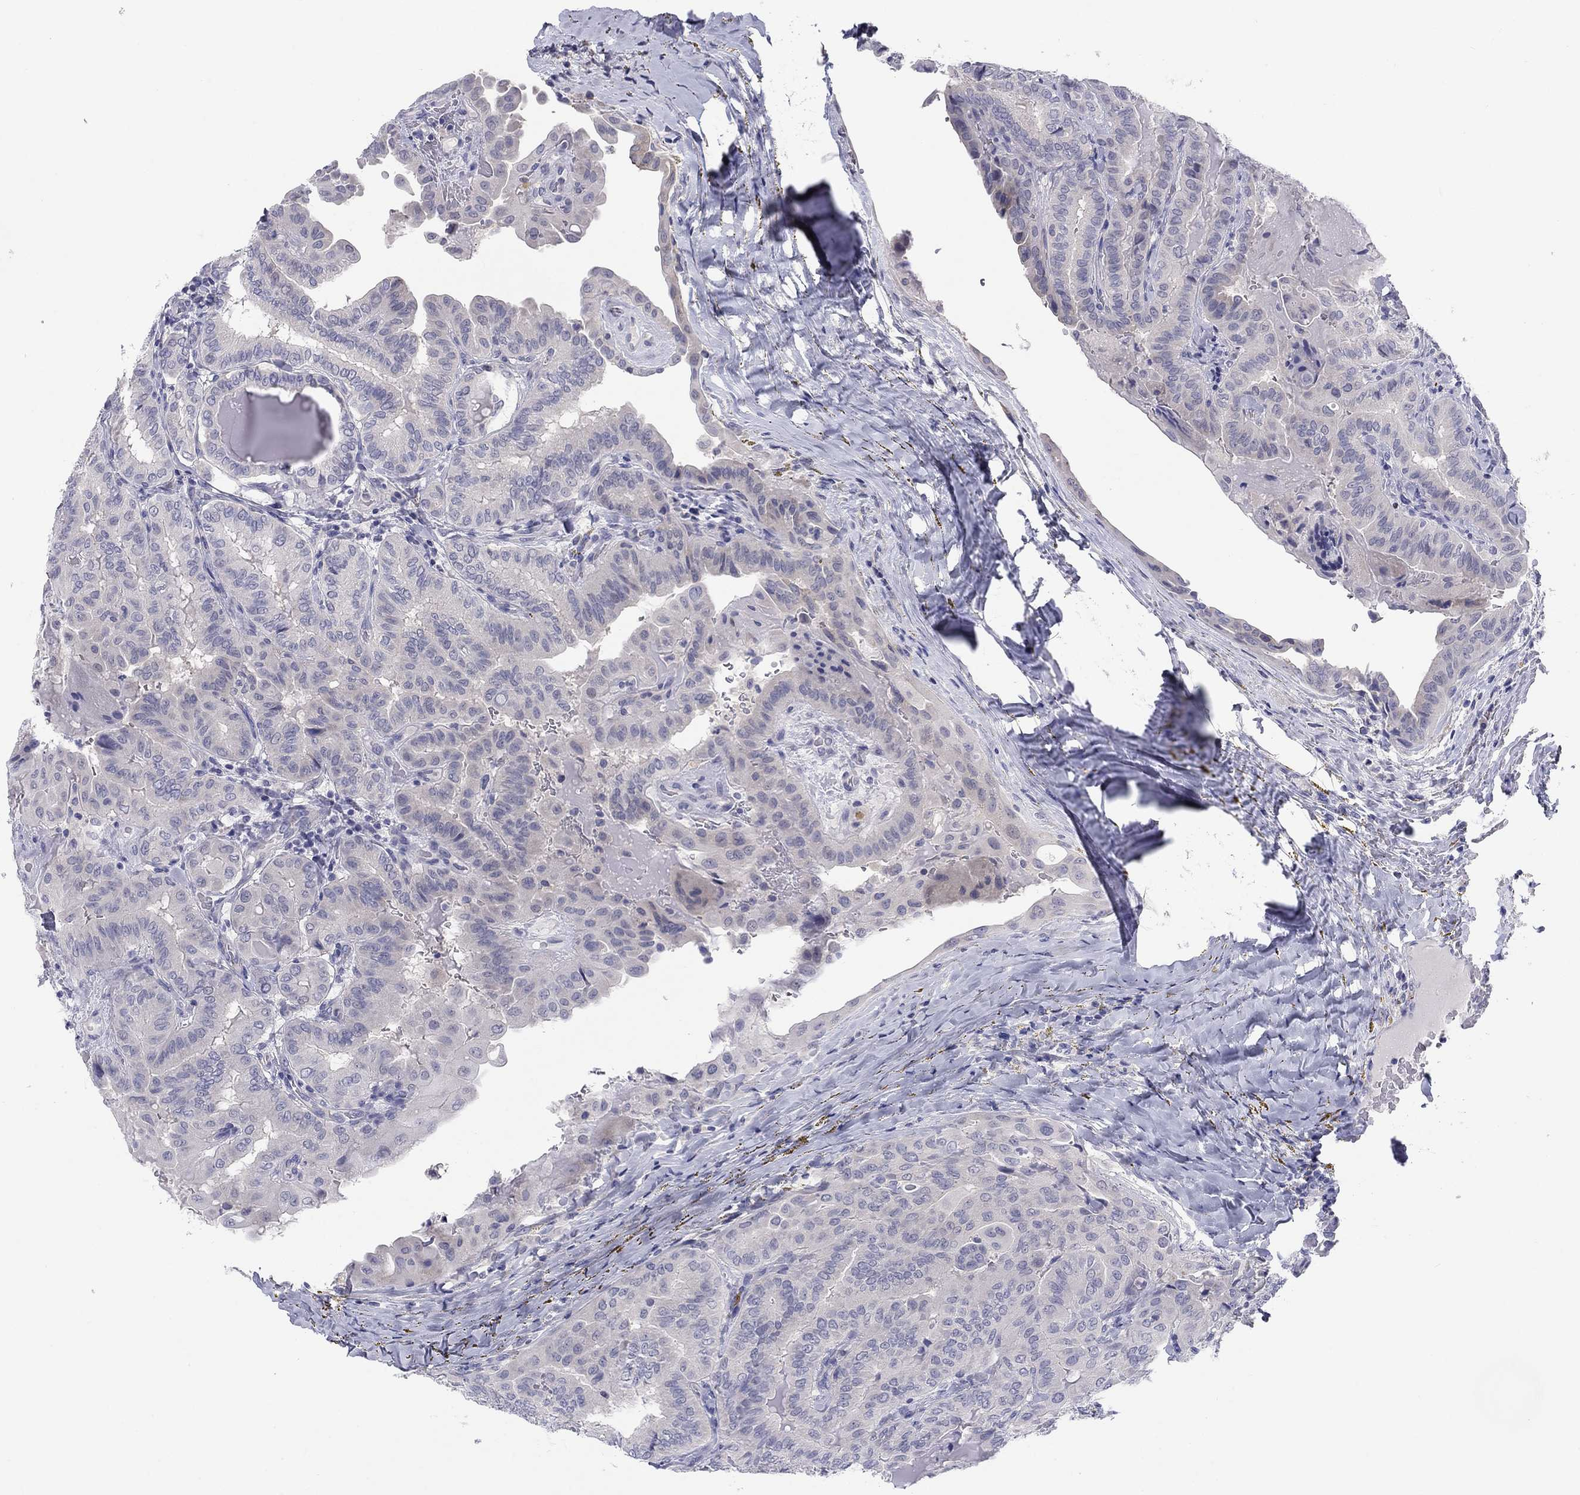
{"staining": {"intensity": "negative", "quantity": "none", "location": "none"}, "tissue": "thyroid cancer", "cell_type": "Tumor cells", "image_type": "cancer", "snomed": [{"axis": "morphology", "description": "Papillary adenocarcinoma, NOS"}, {"axis": "topography", "description": "Thyroid gland"}], "caption": "High power microscopy image of an immunohistochemistry (IHC) photomicrograph of papillary adenocarcinoma (thyroid), revealing no significant expression in tumor cells.", "gene": "CACNA1A", "patient": {"sex": "female", "age": 68}}